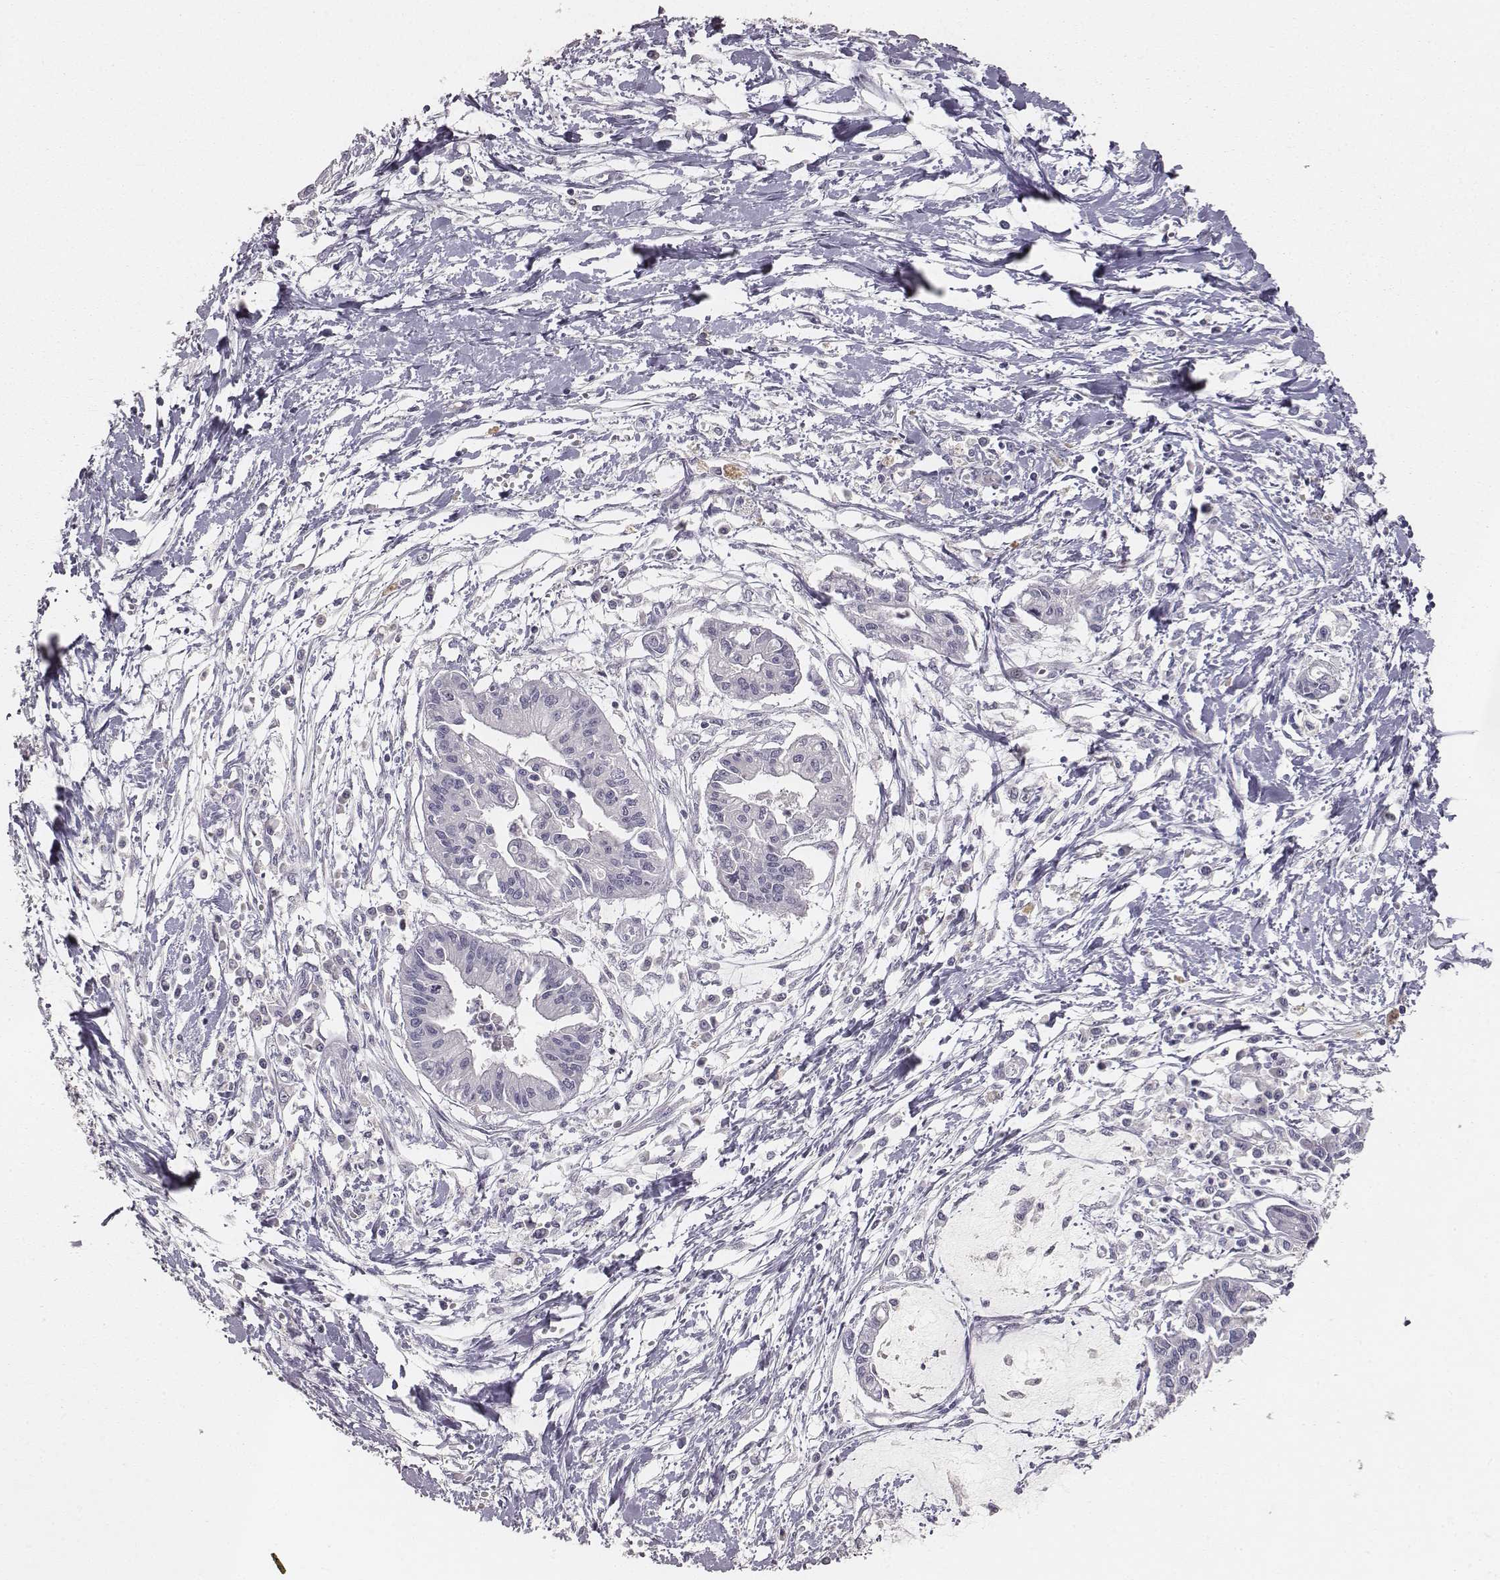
{"staining": {"intensity": "negative", "quantity": "none", "location": "none"}, "tissue": "pancreatic cancer", "cell_type": "Tumor cells", "image_type": "cancer", "snomed": [{"axis": "morphology", "description": "Adenocarcinoma, NOS"}, {"axis": "topography", "description": "Pancreas"}], "caption": "The immunohistochemistry micrograph has no significant staining in tumor cells of pancreatic adenocarcinoma tissue.", "gene": "MYH6", "patient": {"sex": "male", "age": 60}}